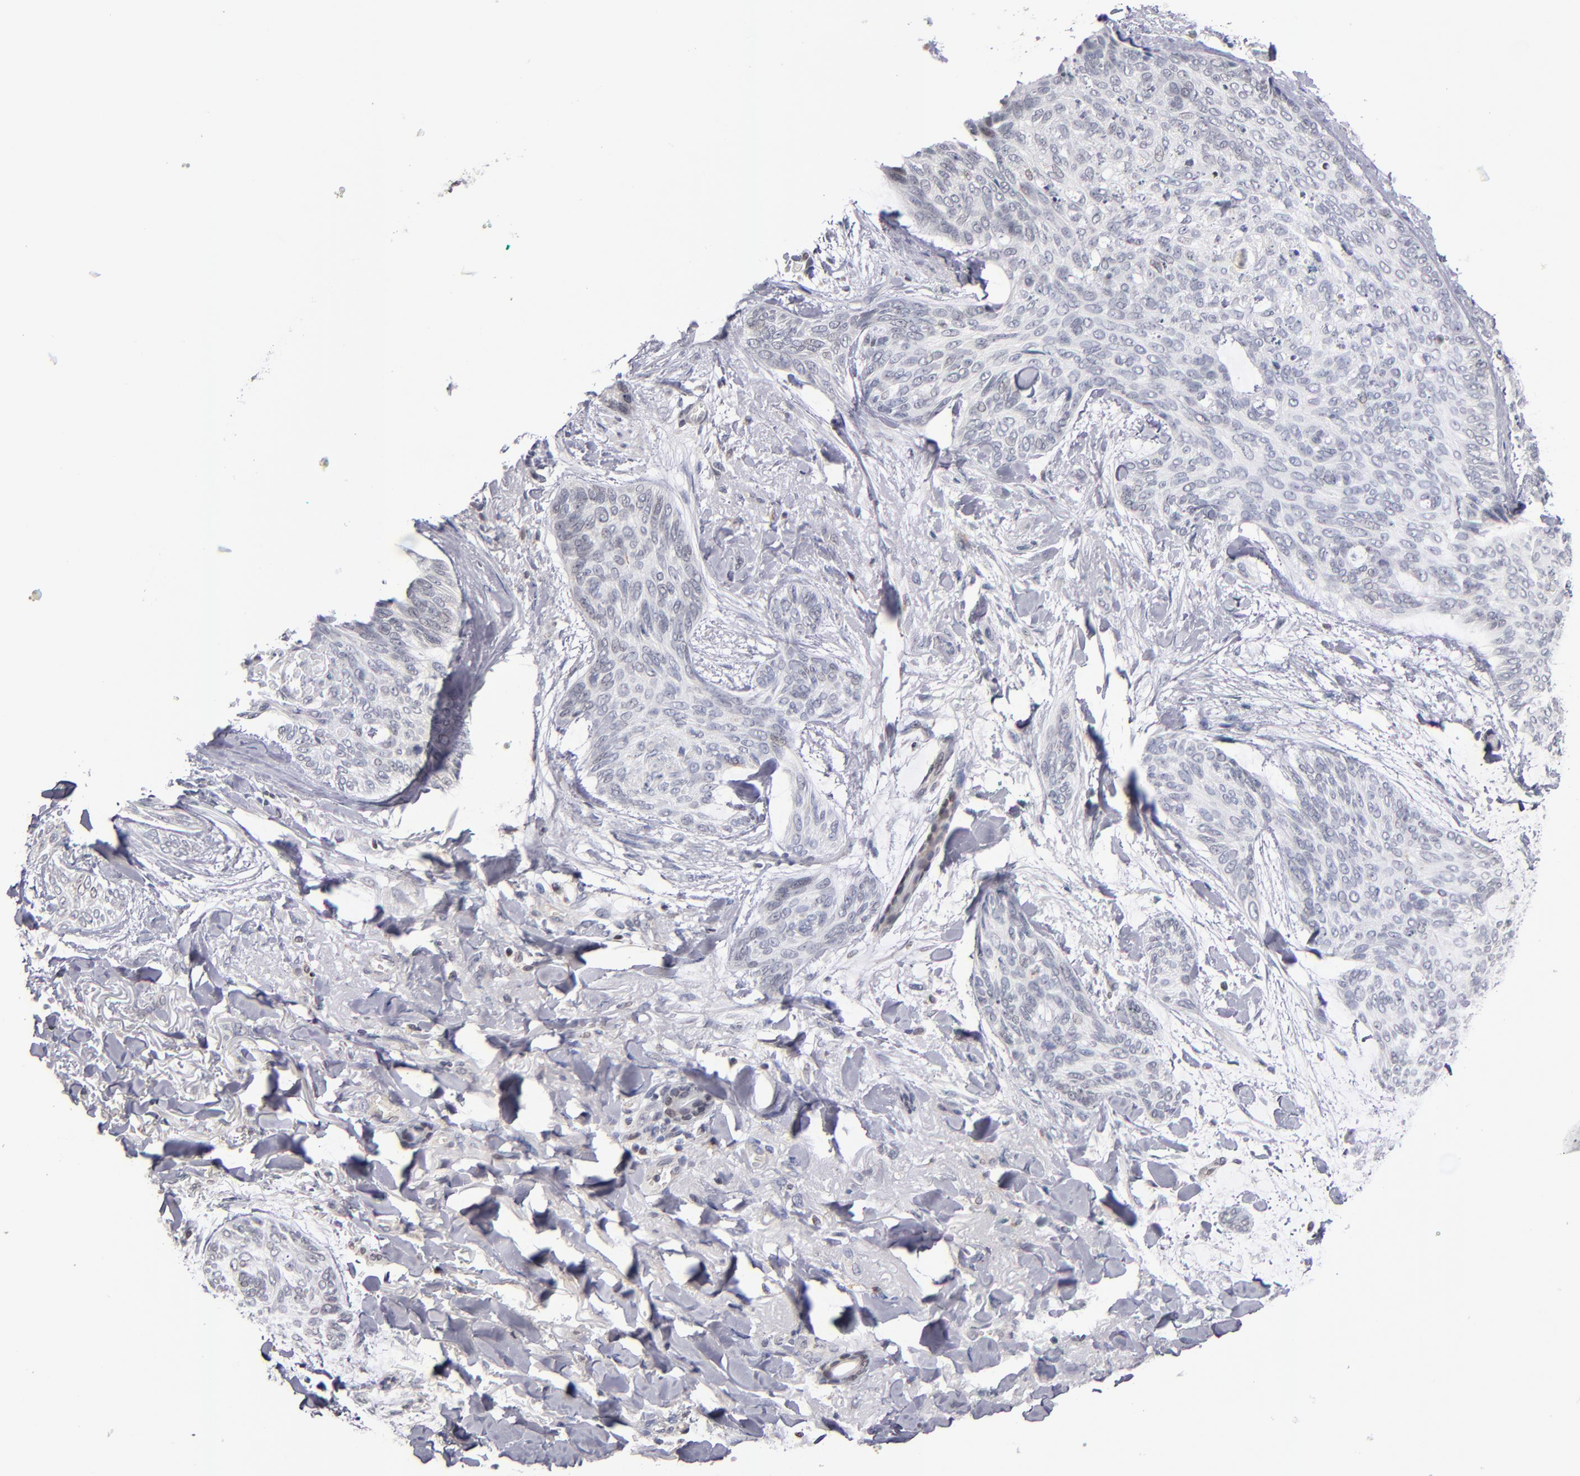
{"staining": {"intensity": "weak", "quantity": "<25%", "location": "nuclear"}, "tissue": "skin cancer", "cell_type": "Tumor cells", "image_type": "cancer", "snomed": [{"axis": "morphology", "description": "Normal tissue, NOS"}, {"axis": "morphology", "description": "Basal cell carcinoma"}, {"axis": "topography", "description": "Skin"}], "caption": "Immunohistochemical staining of skin cancer displays no significant positivity in tumor cells.", "gene": "ODF2", "patient": {"sex": "female", "age": 71}}